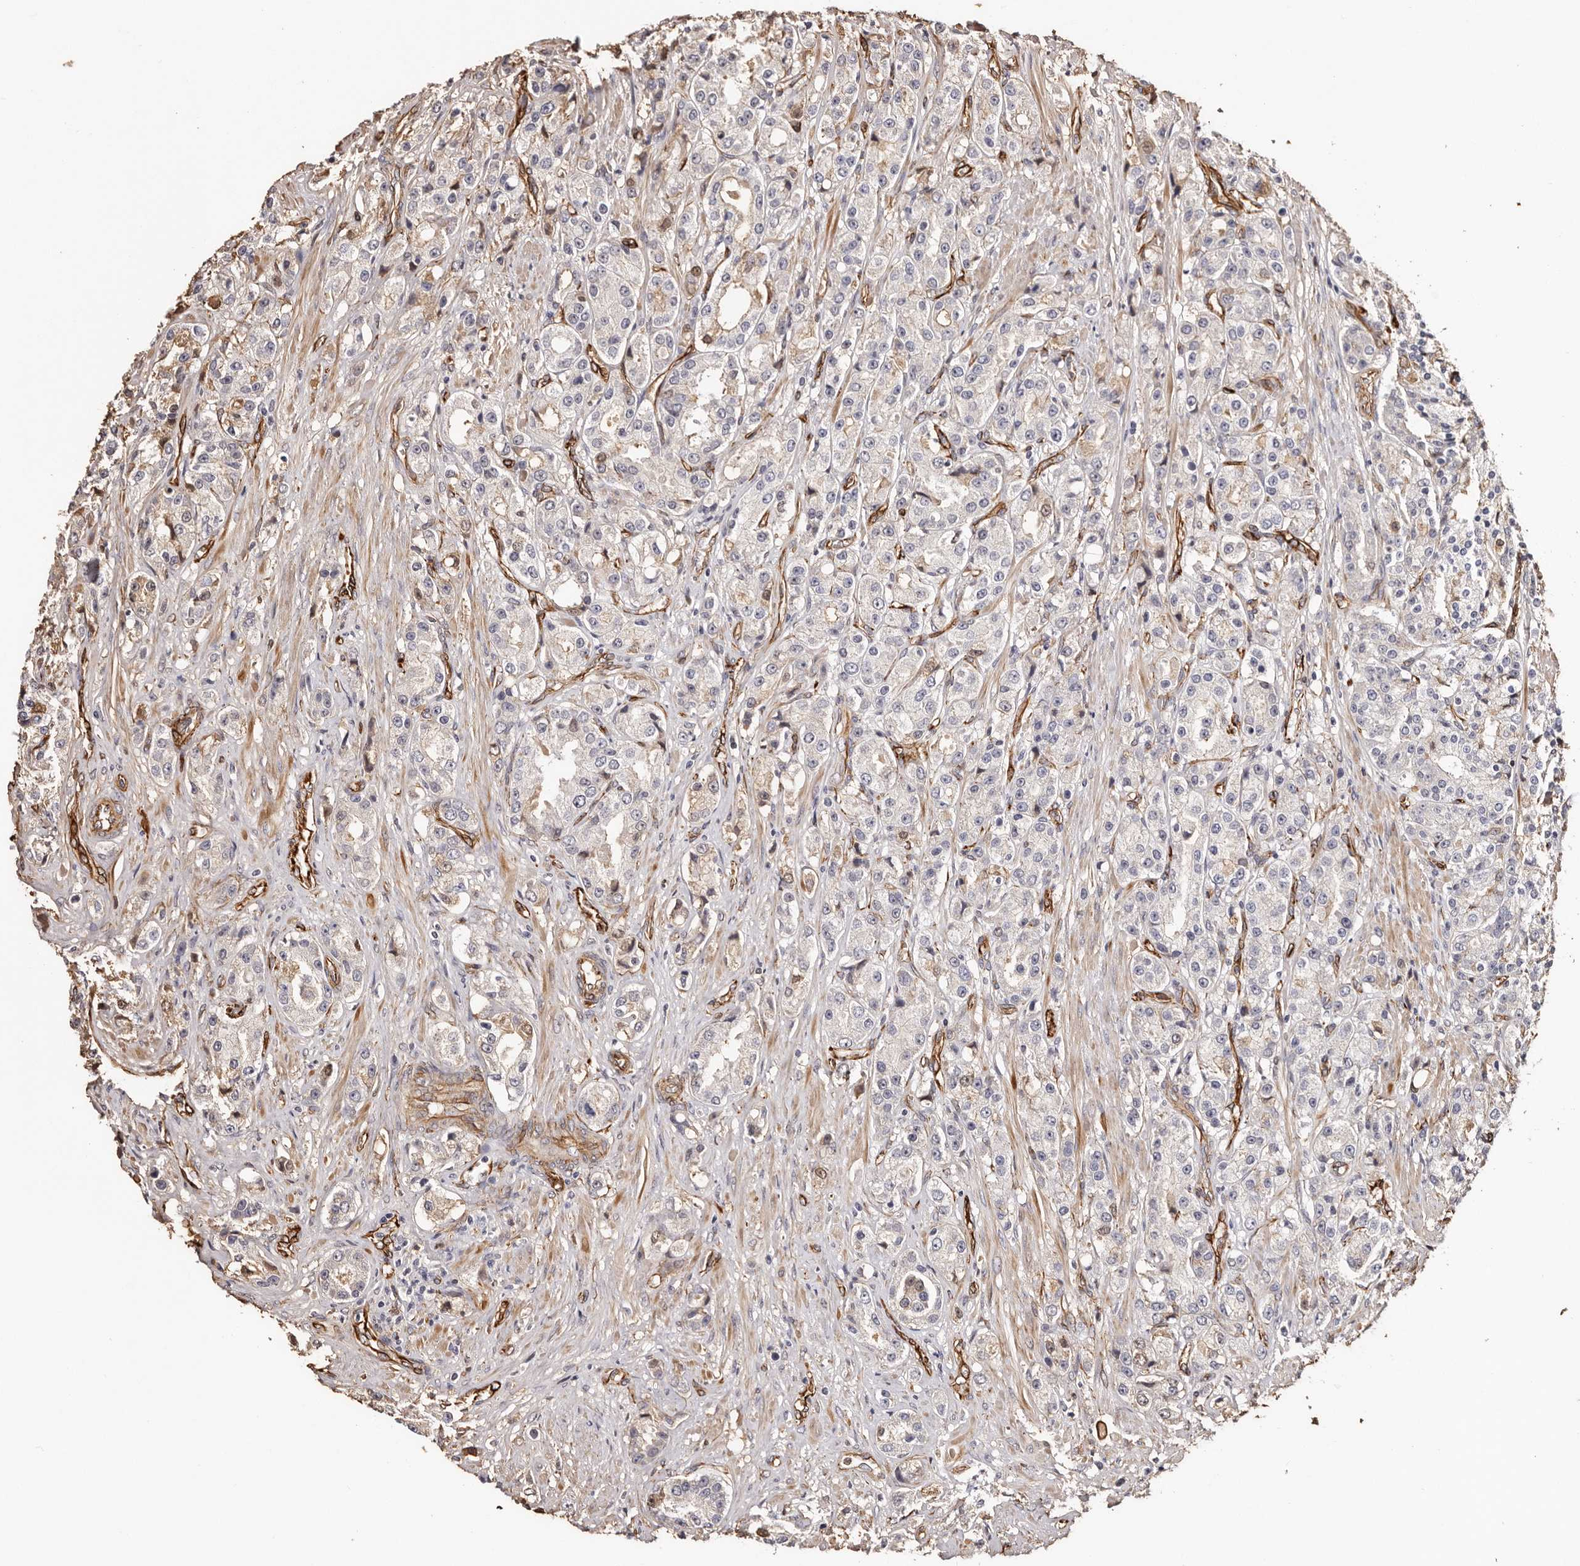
{"staining": {"intensity": "weak", "quantity": "<25%", "location": "cytoplasmic/membranous"}, "tissue": "prostate cancer", "cell_type": "Tumor cells", "image_type": "cancer", "snomed": [{"axis": "morphology", "description": "Adenocarcinoma, High grade"}, {"axis": "topography", "description": "Prostate"}], "caption": "IHC photomicrograph of neoplastic tissue: prostate high-grade adenocarcinoma stained with DAB (3,3'-diaminobenzidine) reveals no significant protein expression in tumor cells.", "gene": "ZNF557", "patient": {"sex": "male", "age": 60}}